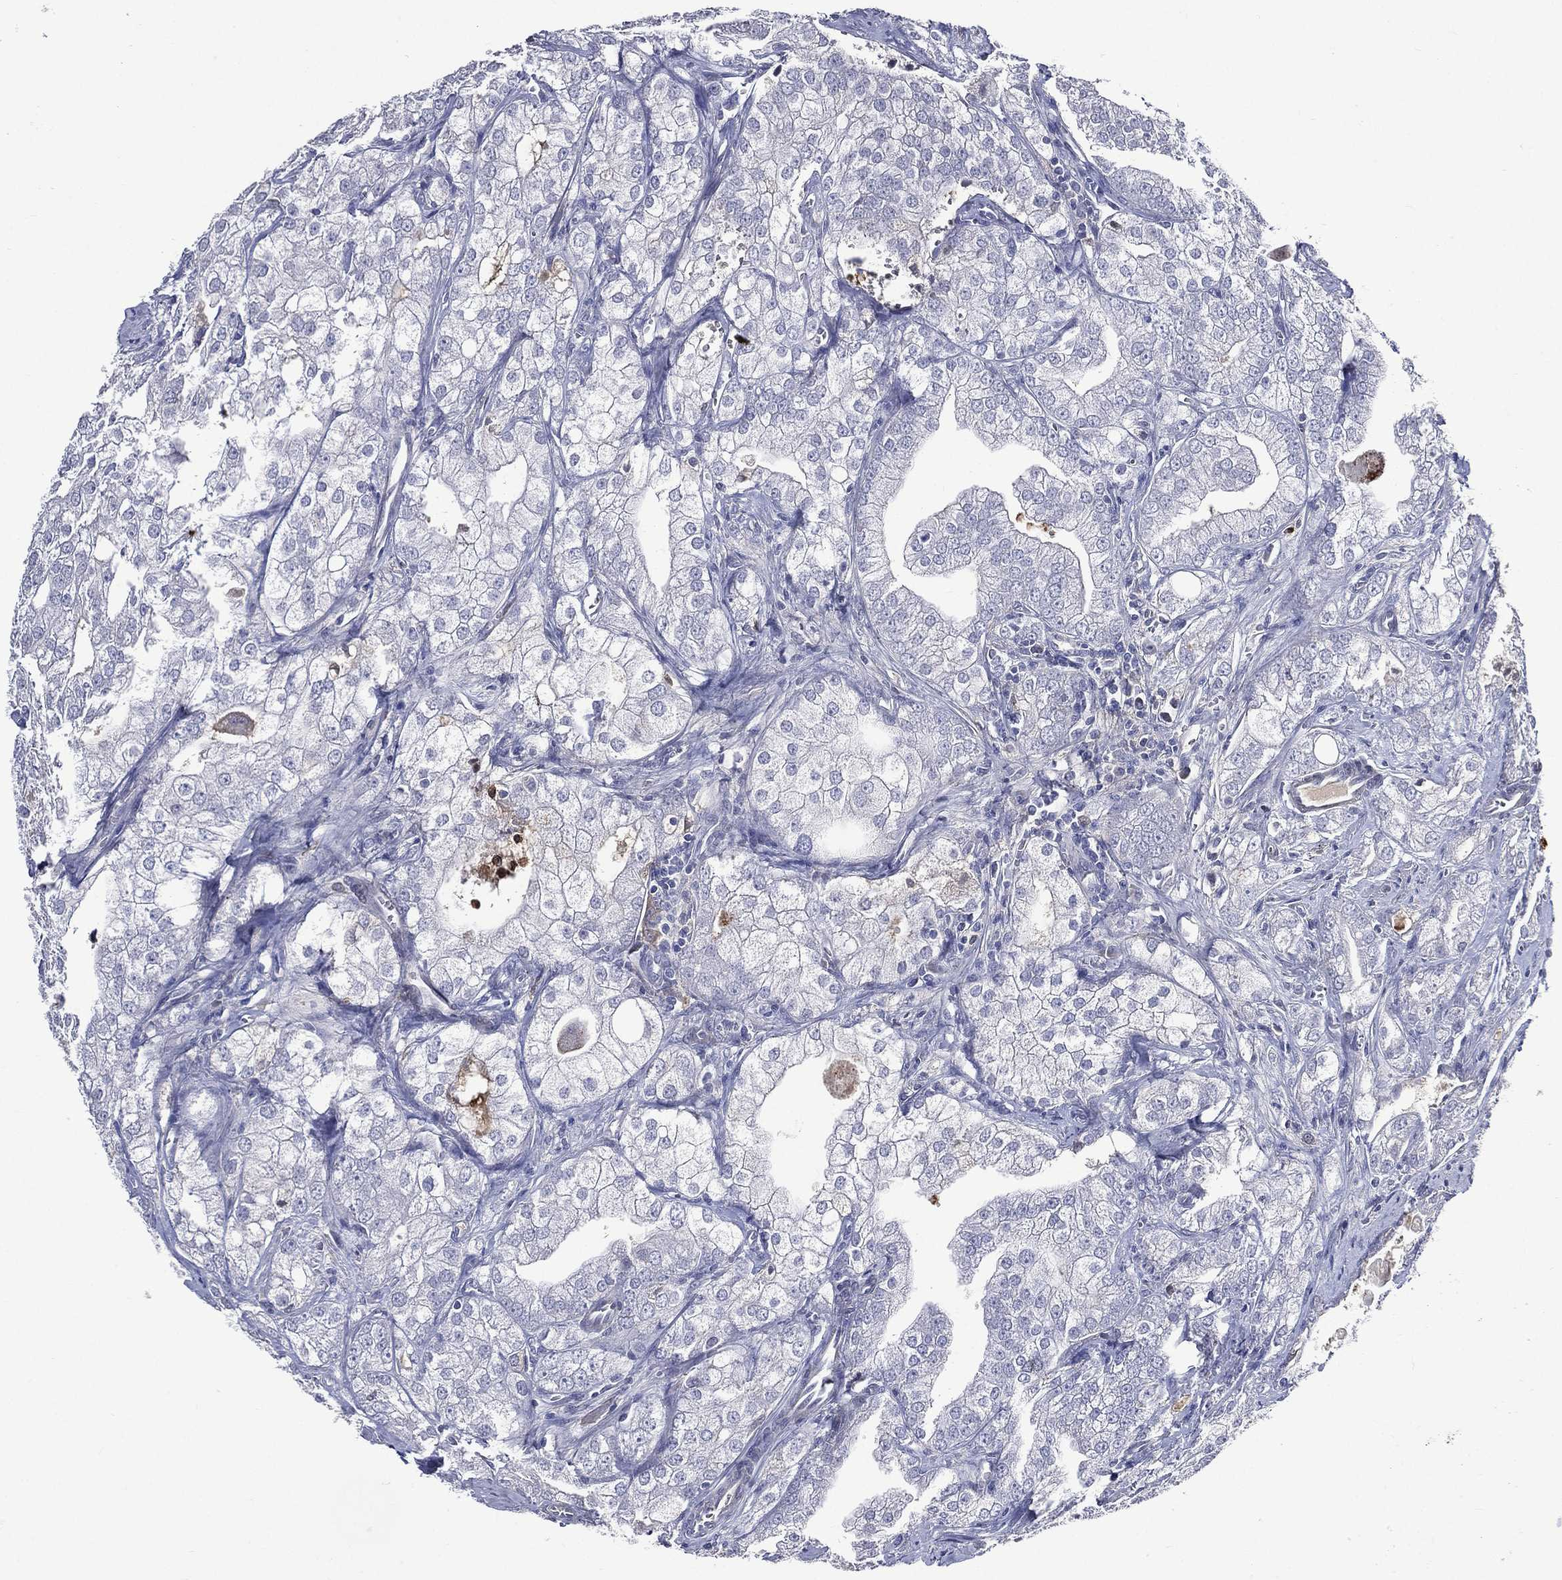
{"staining": {"intensity": "negative", "quantity": "none", "location": "none"}, "tissue": "prostate cancer", "cell_type": "Tumor cells", "image_type": "cancer", "snomed": [{"axis": "morphology", "description": "Adenocarcinoma, NOS"}, {"axis": "topography", "description": "Prostate"}], "caption": "Human adenocarcinoma (prostate) stained for a protein using immunohistochemistry displays no expression in tumor cells.", "gene": "GPR171", "patient": {"sex": "male", "age": 70}}